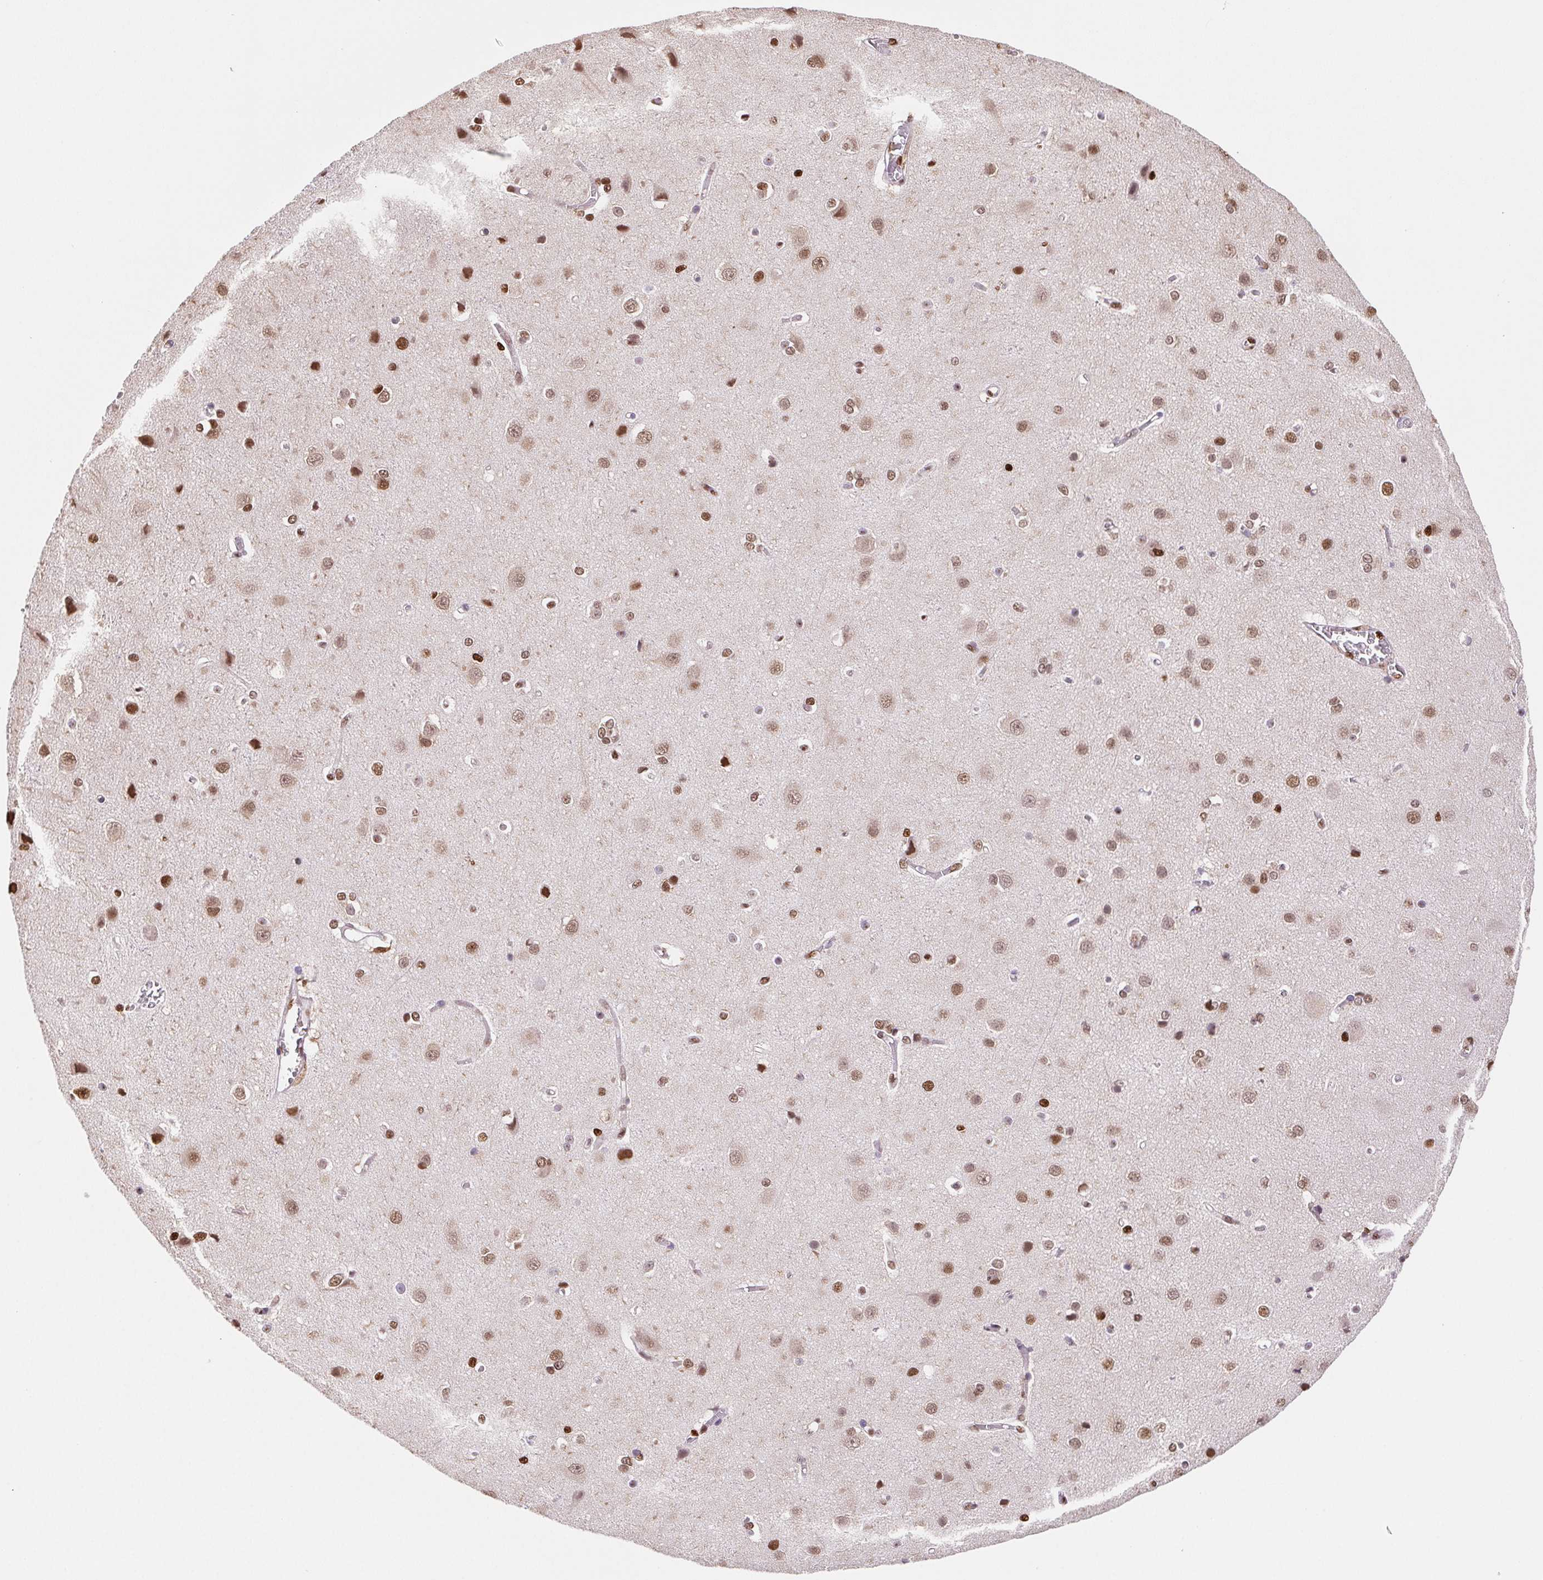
{"staining": {"intensity": "moderate", "quantity": "25%-75%", "location": "nuclear"}, "tissue": "cerebral cortex", "cell_type": "Endothelial cells", "image_type": "normal", "snomed": [{"axis": "morphology", "description": "Normal tissue, NOS"}, {"axis": "topography", "description": "Cerebral cortex"}], "caption": "Protein staining of benign cerebral cortex displays moderate nuclear positivity in approximately 25%-75% of endothelial cells.", "gene": "SETSIP", "patient": {"sex": "male", "age": 37}}